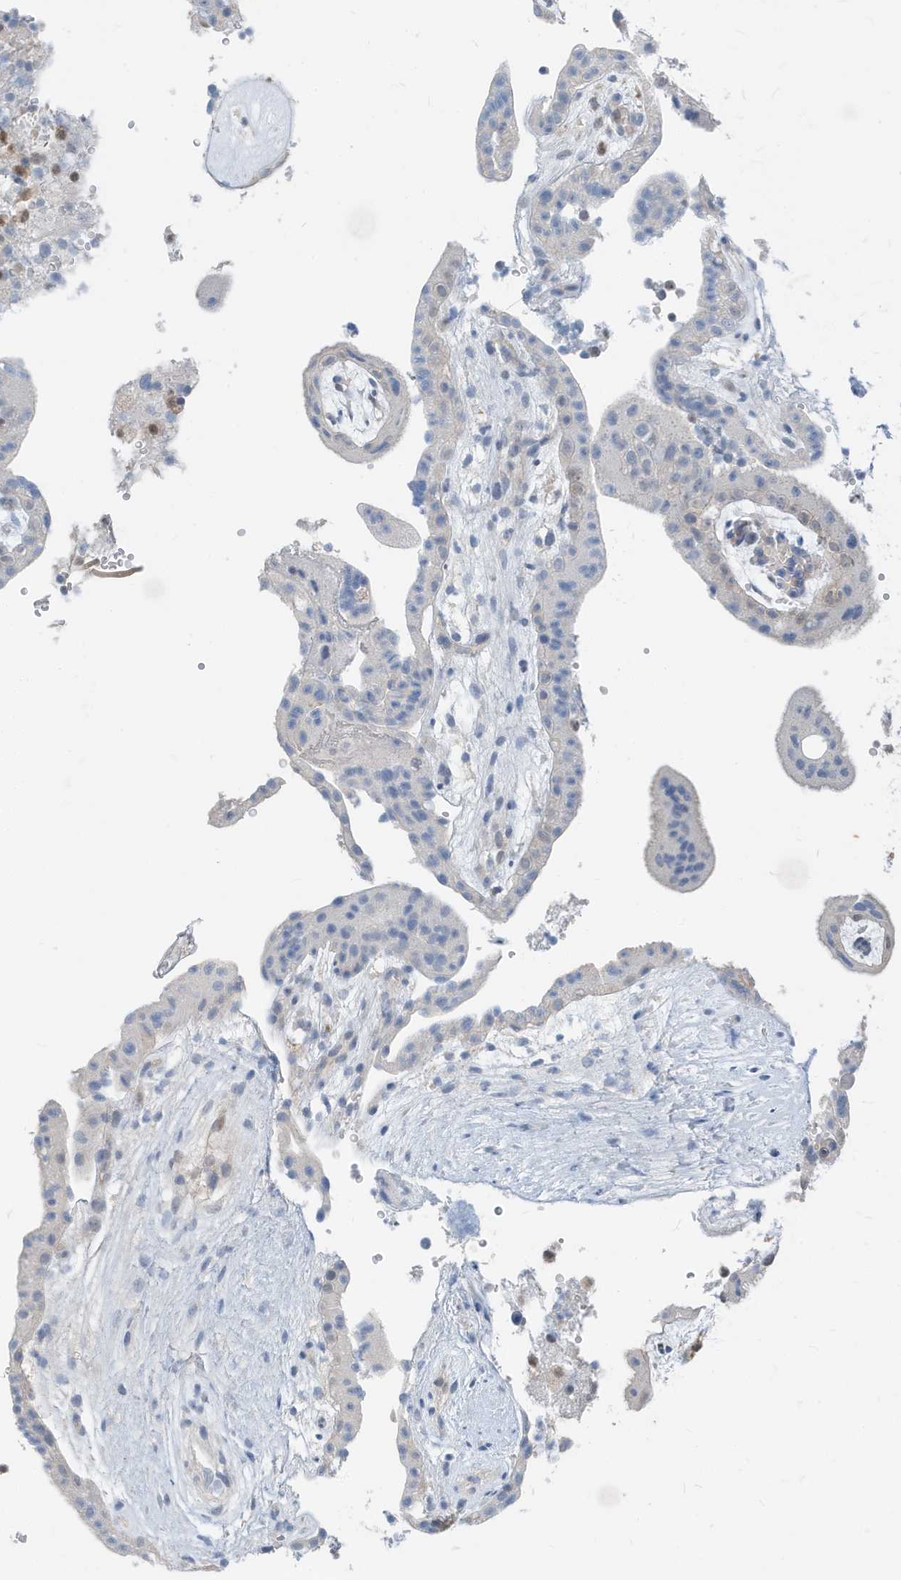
{"staining": {"intensity": "moderate", "quantity": "25%-75%", "location": "nuclear"}, "tissue": "placenta", "cell_type": "Decidual cells", "image_type": "normal", "snomed": [{"axis": "morphology", "description": "Normal tissue, NOS"}, {"axis": "topography", "description": "Placenta"}], "caption": "Unremarkable placenta was stained to show a protein in brown. There is medium levels of moderate nuclear positivity in approximately 25%-75% of decidual cells.", "gene": "NCOA7", "patient": {"sex": "female", "age": 18}}